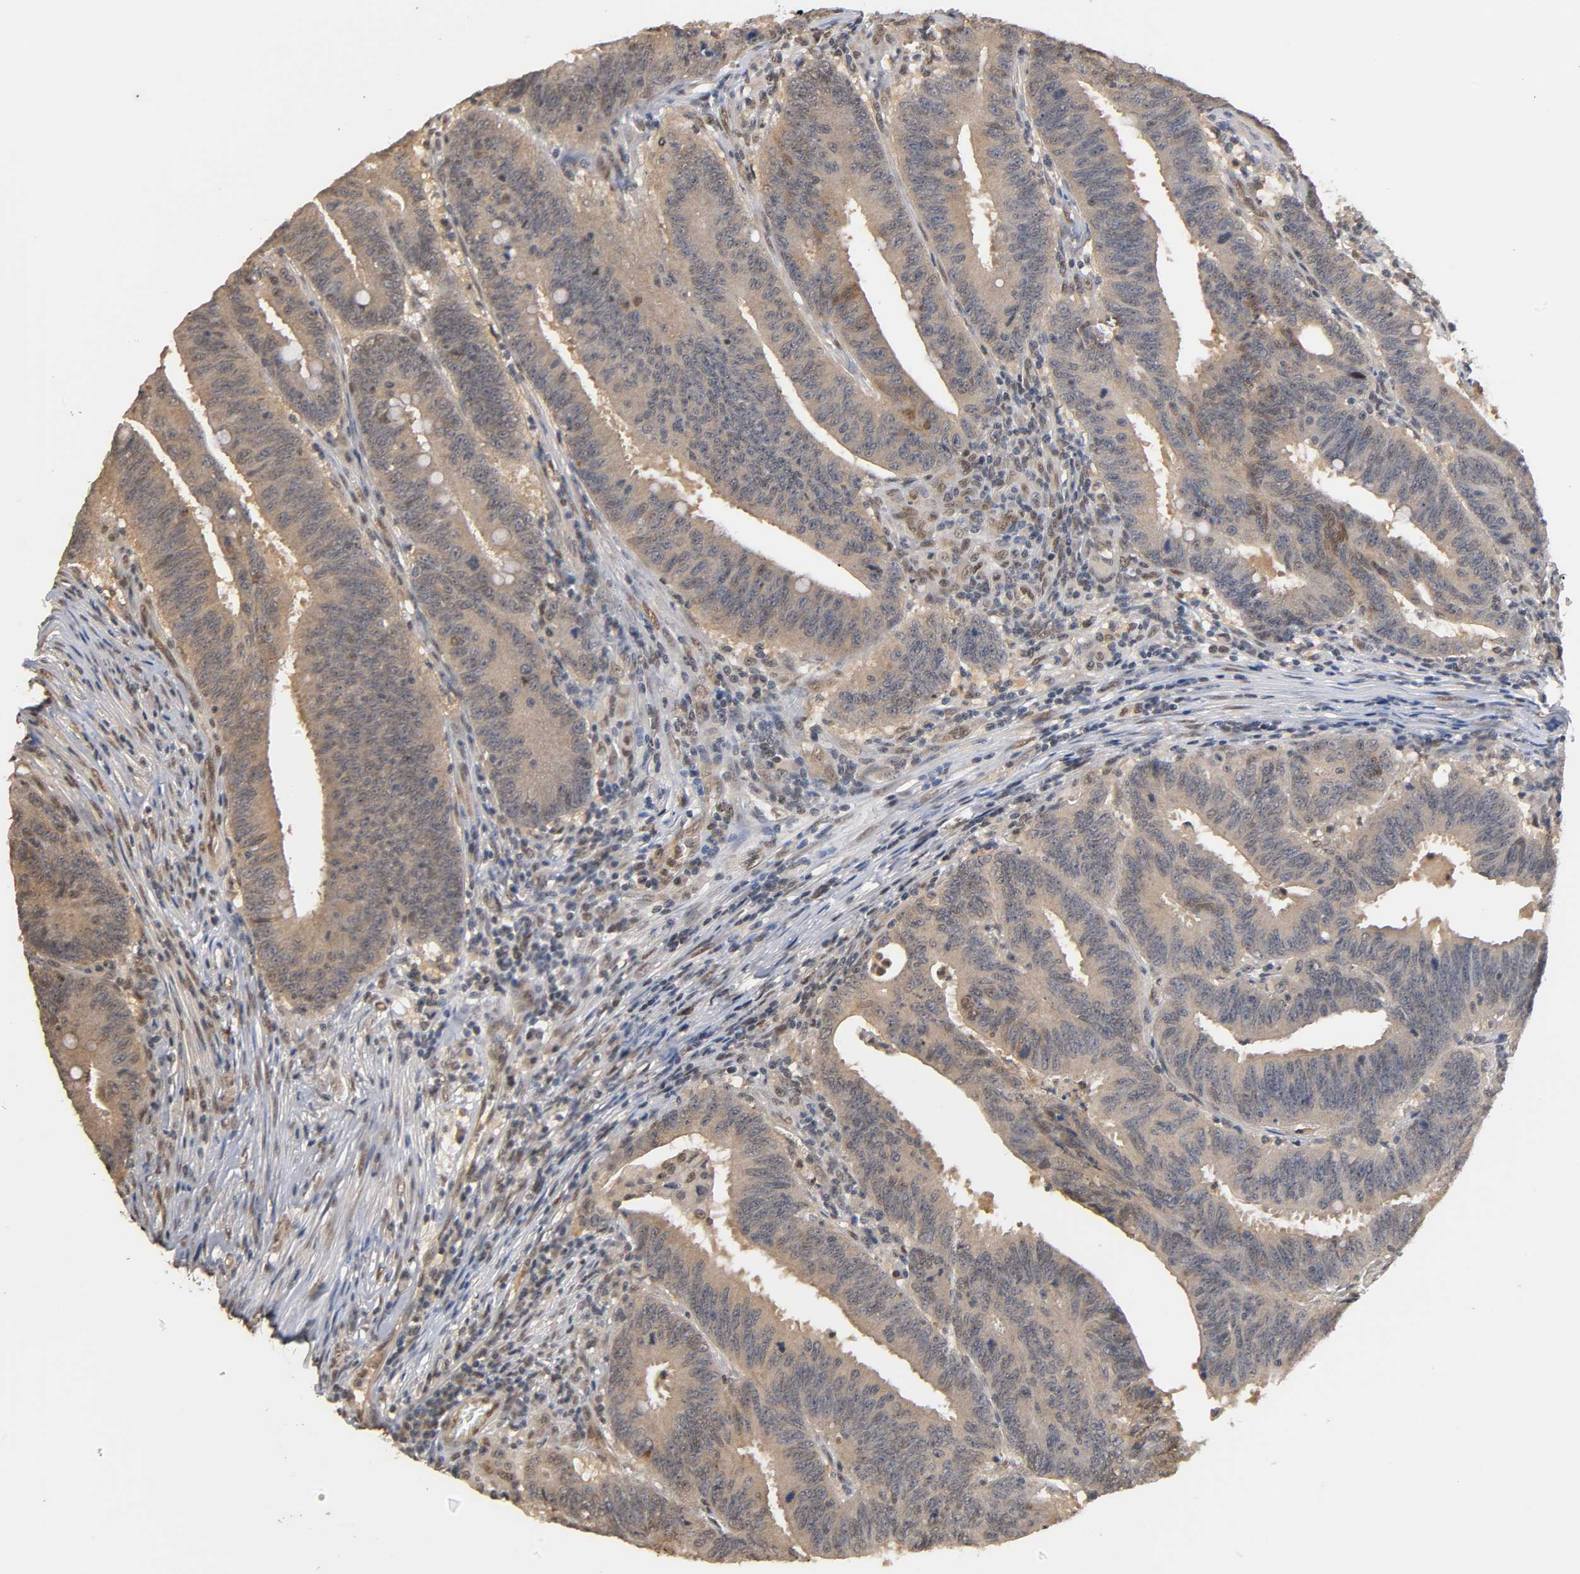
{"staining": {"intensity": "moderate", "quantity": "<25%", "location": "cytoplasmic/membranous,nuclear"}, "tissue": "colorectal cancer", "cell_type": "Tumor cells", "image_type": "cancer", "snomed": [{"axis": "morphology", "description": "Adenocarcinoma, NOS"}, {"axis": "topography", "description": "Colon"}], "caption": "Moderate cytoplasmic/membranous and nuclear staining for a protein is seen in about <25% of tumor cells of adenocarcinoma (colorectal) using immunohistochemistry.", "gene": "UBC", "patient": {"sex": "male", "age": 45}}